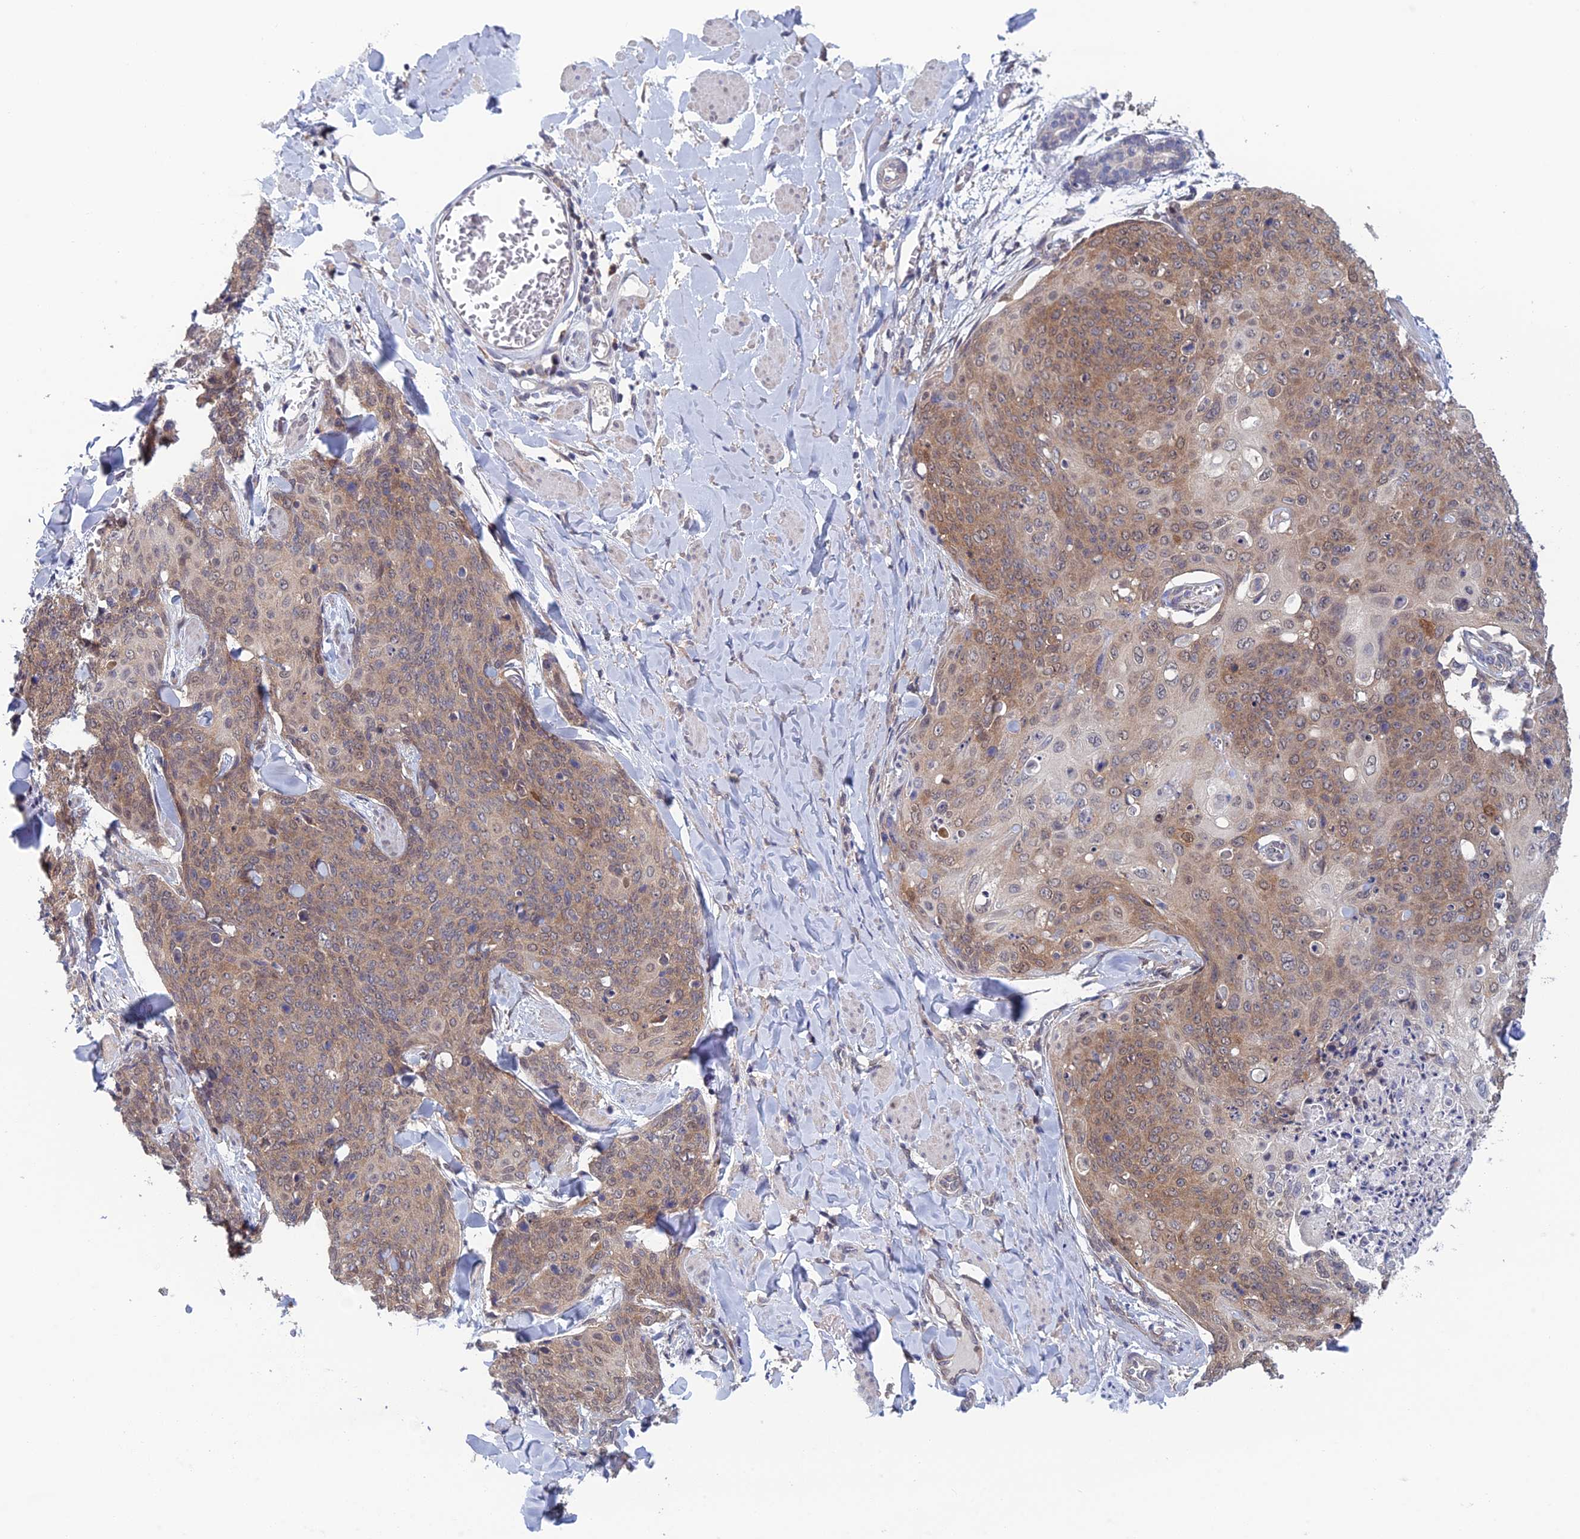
{"staining": {"intensity": "weak", "quantity": ">75%", "location": "cytoplasmic/membranous"}, "tissue": "skin cancer", "cell_type": "Tumor cells", "image_type": "cancer", "snomed": [{"axis": "morphology", "description": "Squamous cell carcinoma, NOS"}, {"axis": "topography", "description": "Skin"}, {"axis": "topography", "description": "Vulva"}], "caption": "Skin cancer (squamous cell carcinoma) was stained to show a protein in brown. There is low levels of weak cytoplasmic/membranous staining in about >75% of tumor cells.", "gene": "SRA1", "patient": {"sex": "female", "age": 85}}